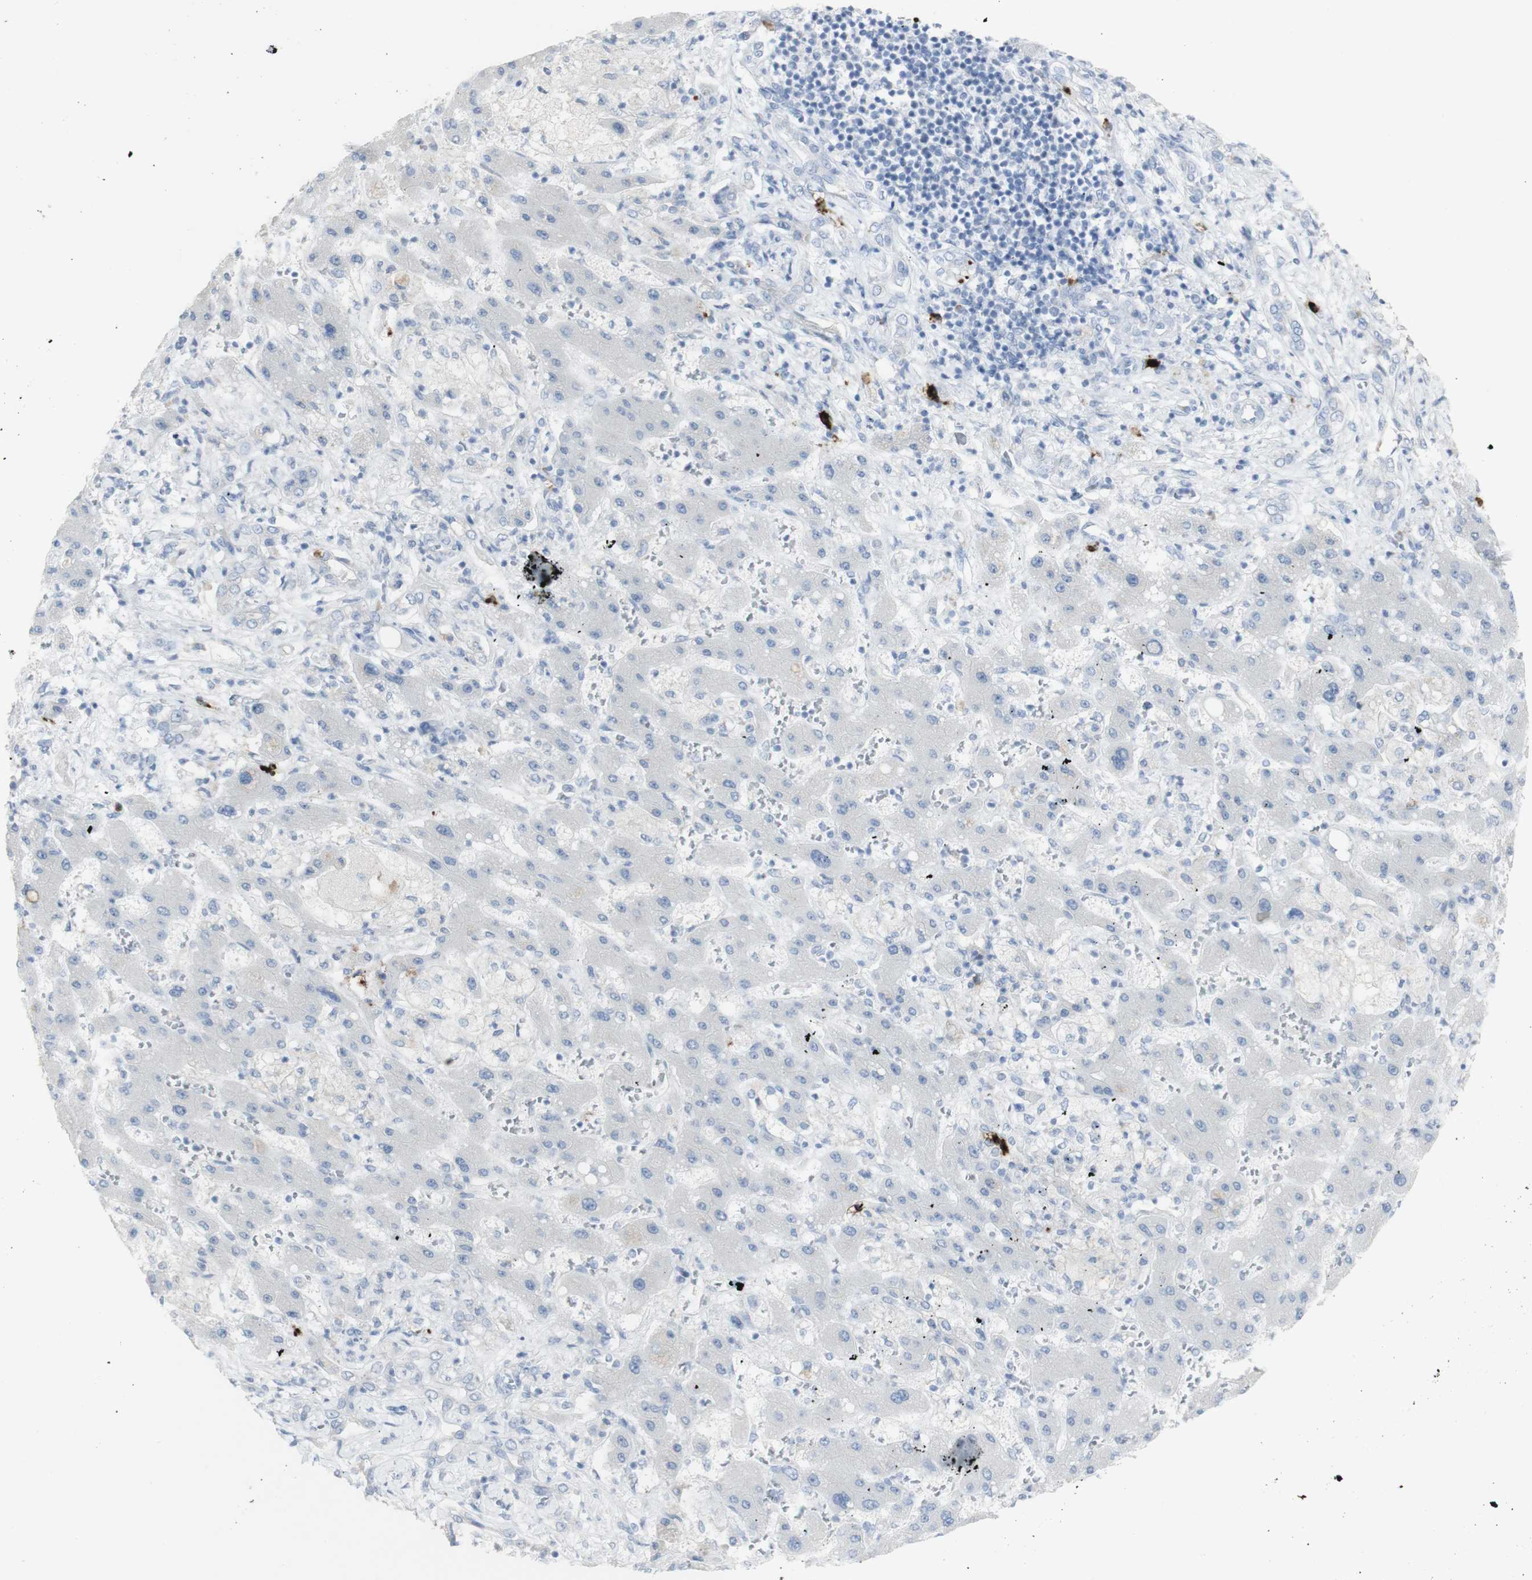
{"staining": {"intensity": "negative", "quantity": "none", "location": "none"}, "tissue": "liver cancer", "cell_type": "Tumor cells", "image_type": "cancer", "snomed": [{"axis": "morphology", "description": "Cholangiocarcinoma"}, {"axis": "topography", "description": "Liver"}], "caption": "Immunohistochemical staining of liver cancer reveals no significant expression in tumor cells. (IHC, brightfield microscopy, high magnification).", "gene": "CD207", "patient": {"sex": "male", "age": 50}}